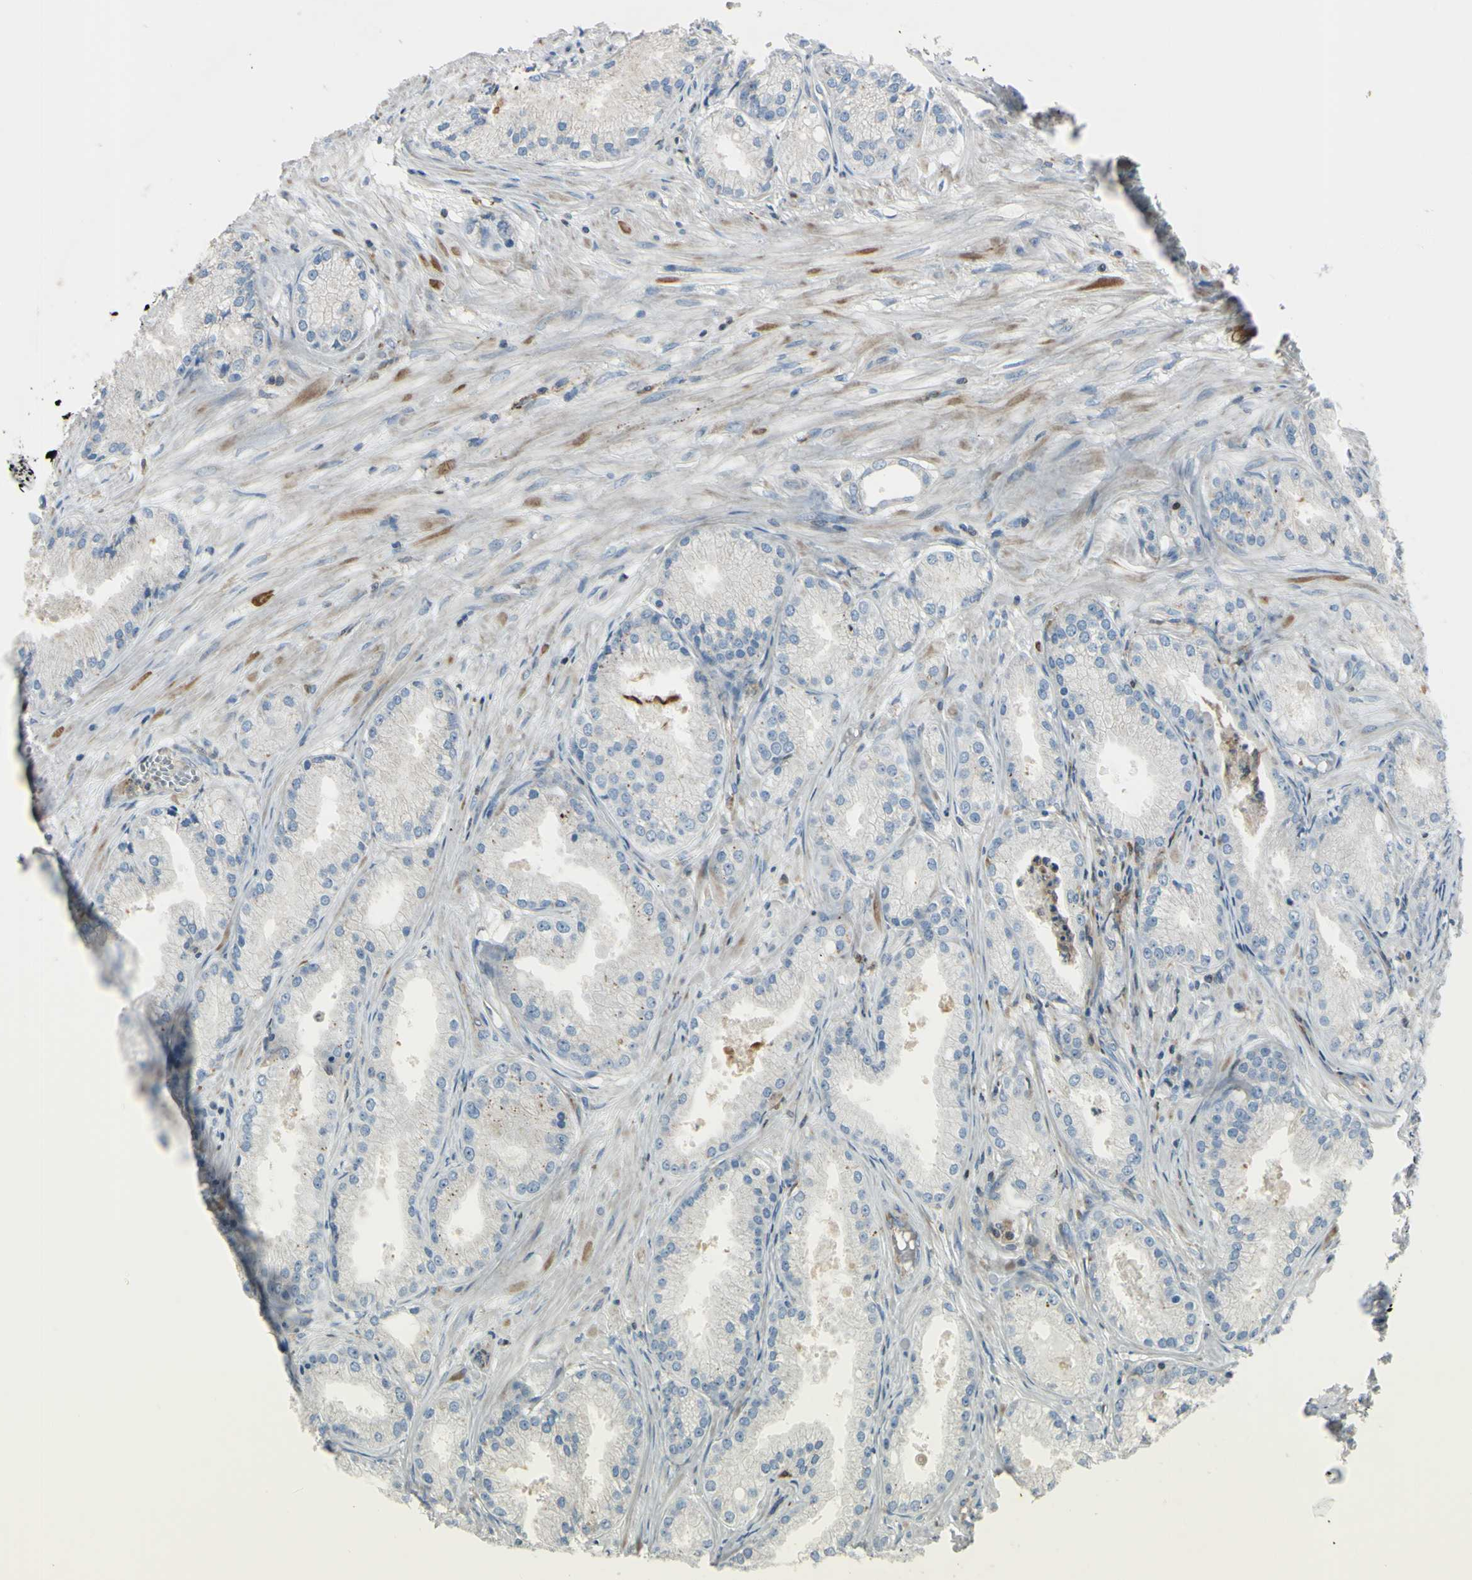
{"staining": {"intensity": "negative", "quantity": "none", "location": "none"}, "tissue": "prostate cancer", "cell_type": "Tumor cells", "image_type": "cancer", "snomed": [{"axis": "morphology", "description": "Adenocarcinoma, Low grade"}, {"axis": "topography", "description": "Prostate"}], "caption": "Immunohistochemistry (IHC) of human low-grade adenocarcinoma (prostate) shows no positivity in tumor cells.", "gene": "CYRIB", "patient": {"sex": "male", "age": 72}}